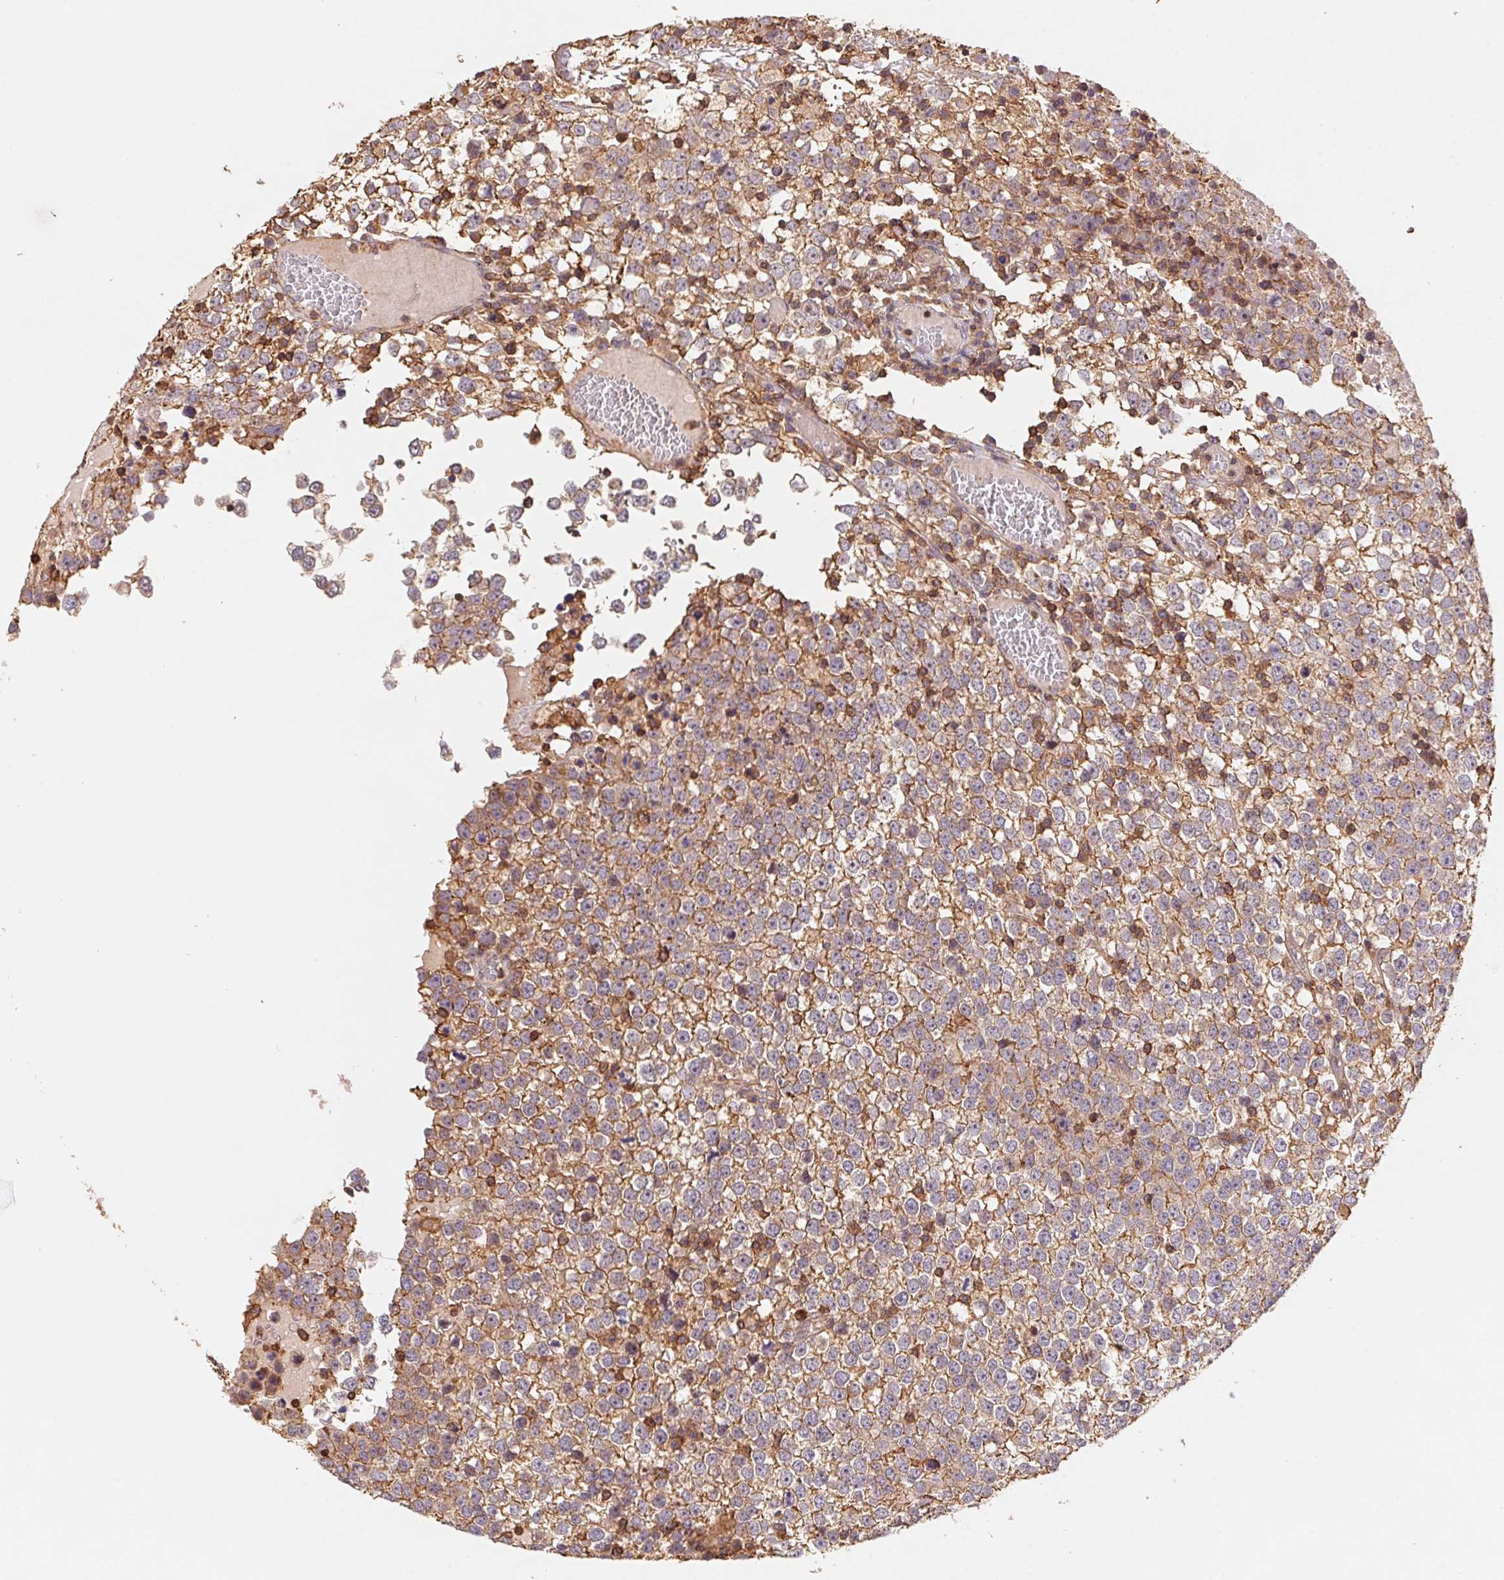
{"staining": {"intensity": "moderate", "quantity": "25%-75%", "location": "cytoplasmic/membranous"}, "tissue": "testis cancer", "cell_type": "Tumor cells", "image_type": "cancer", "snomed": [{"axis": "morphology", "description": "Seminoma, NOS"}, {"axis": "topography", "description": "Testis"}], "caption": "Approximately 25%-75% of tumor cells in seminoma (testis) exhibit moderate cytoplasmic/membranous protein staining as visualized by brown immunohistochemical staining.", "gene": "ATG10", "patient": {"sex": "male", "age": 65}}